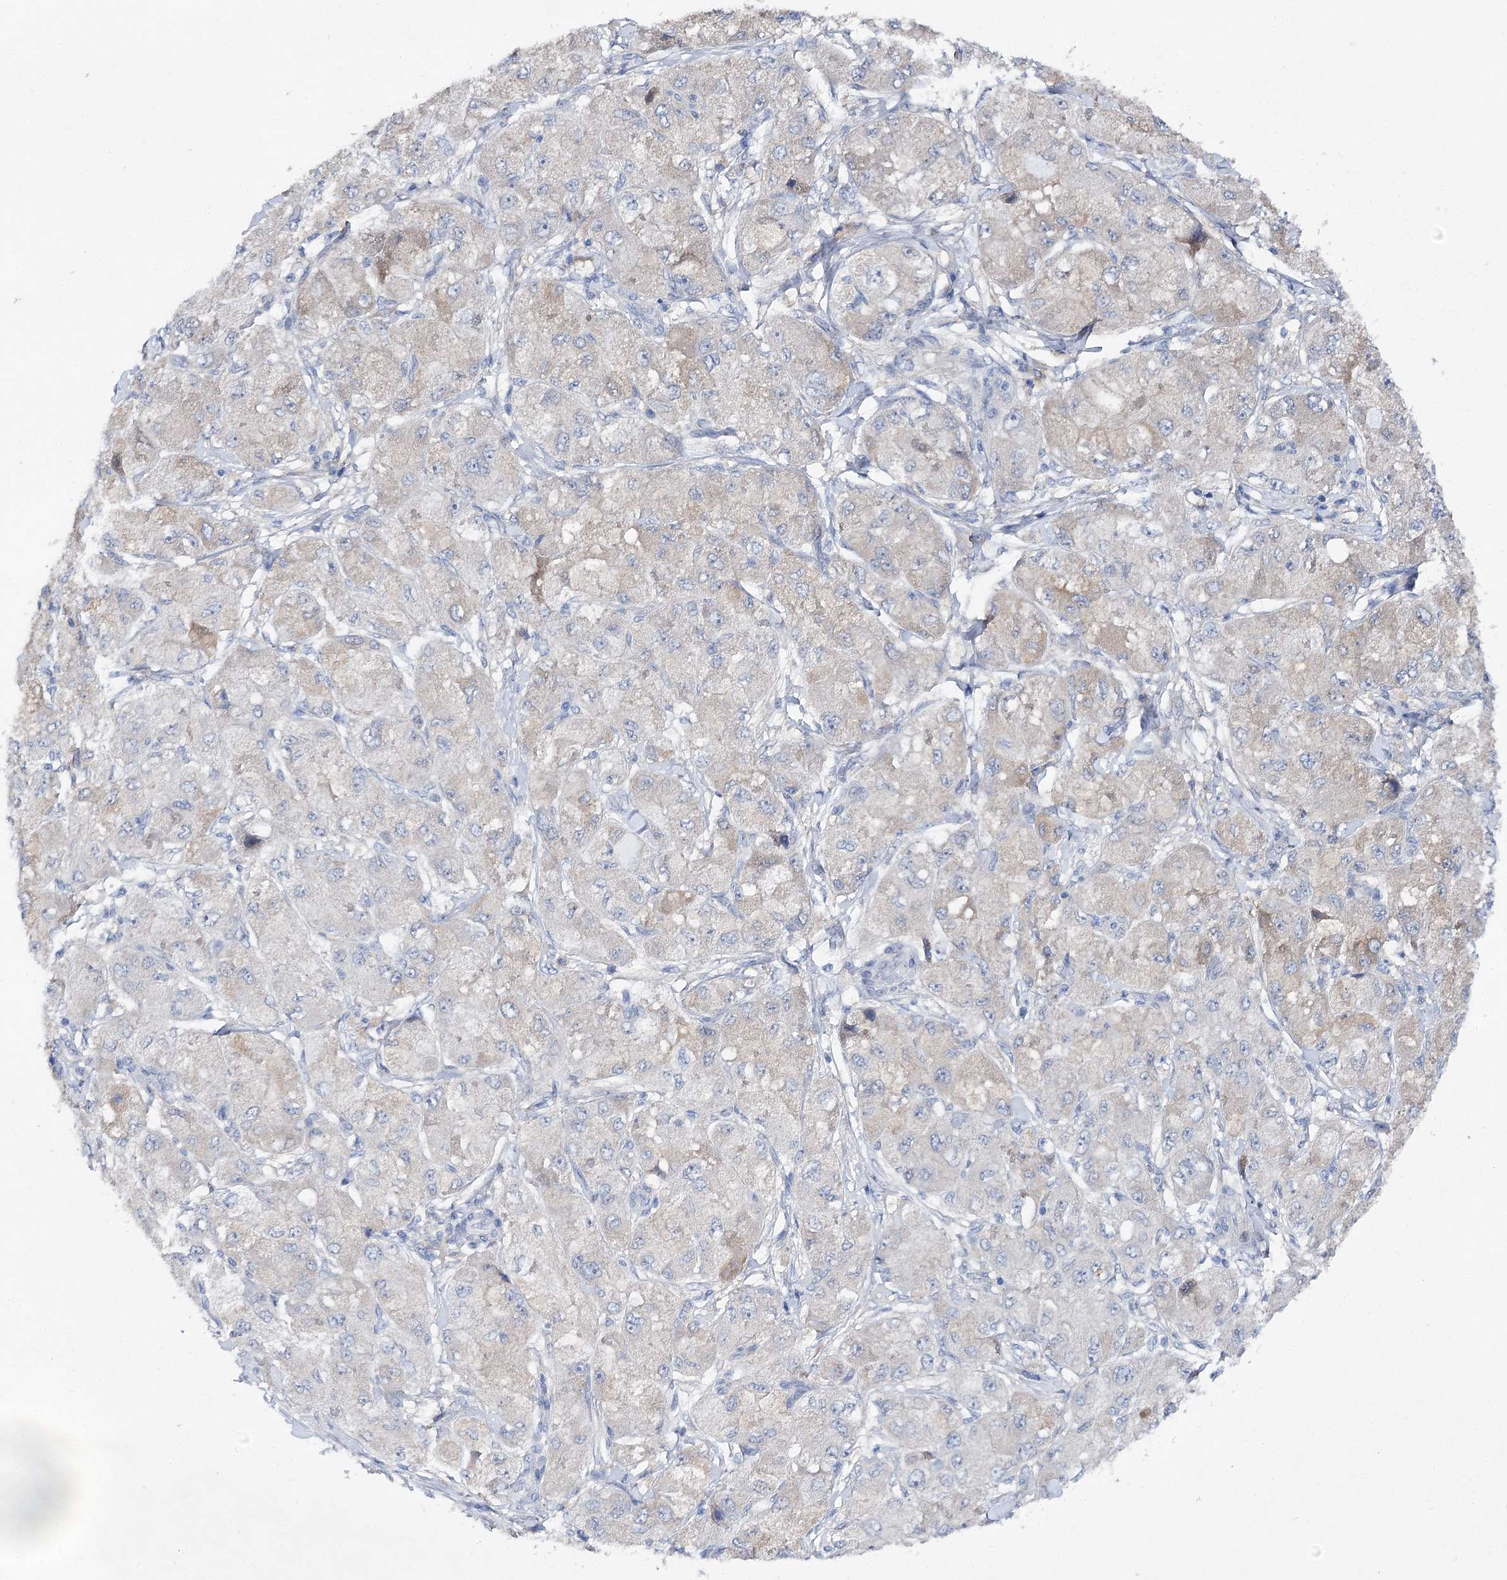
{"staining": {"intensity": "negative", "quantity": "none", "location": "none"}, "tissue": "liver cancer", "cell_type": "Tumor cells", "image_type": "cancer", "snomed": [{"axis": "morphology", "description": "Carcinoma, Hepatocellular, NOS"}, {"axis": "topography", "description": "Liver"}], "caption": "Protein analysis of hepatocellular carcinoma (liver) demonstrates no significant expression in tumor cells.", "gene": "LRRC14B", "patient": {"sex": "male", "age": 80}}